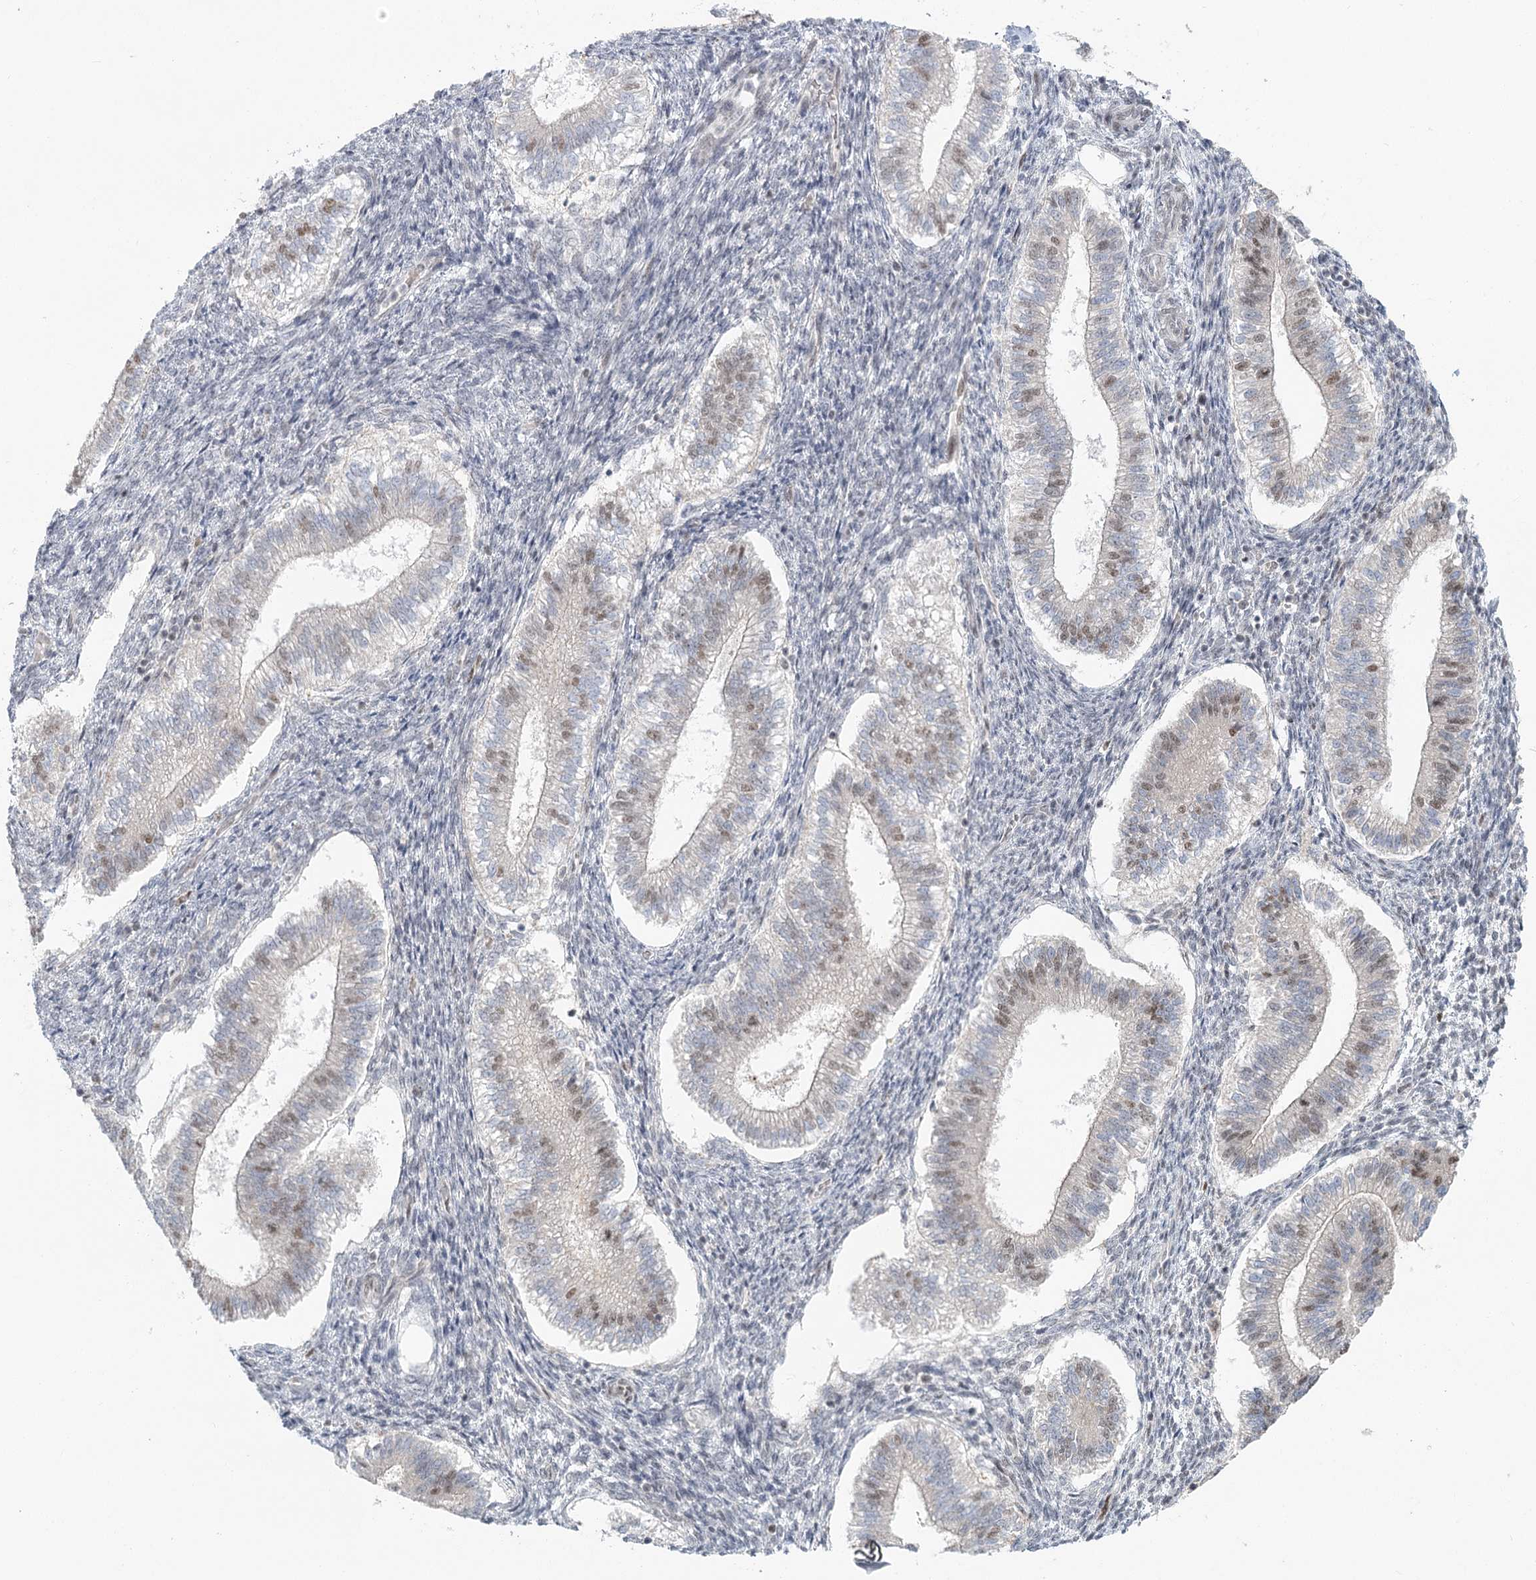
{"staining": {"intensity": "negative", "quantity": "none", "location": "none"}, "tissue": "endometrium", "cell_type": "Cells in endometrial stroma", "image_type": "normal", "snomed": [{"axis": "morphology", "description": "Normal tissue, NOS"}, {"axis": "topography", "description": "Endometrium"}], "caption": "Immunohistochemical staining of unremarkable human endometrium reveals no significant positivity in cells in endometrial stroma. The staining is performed using DAB brown chromogen with nuclei counter-stained in using hematoxylin.", "gene": "R3HCC1L", "patient": {"sex": "female", "age": 25}}